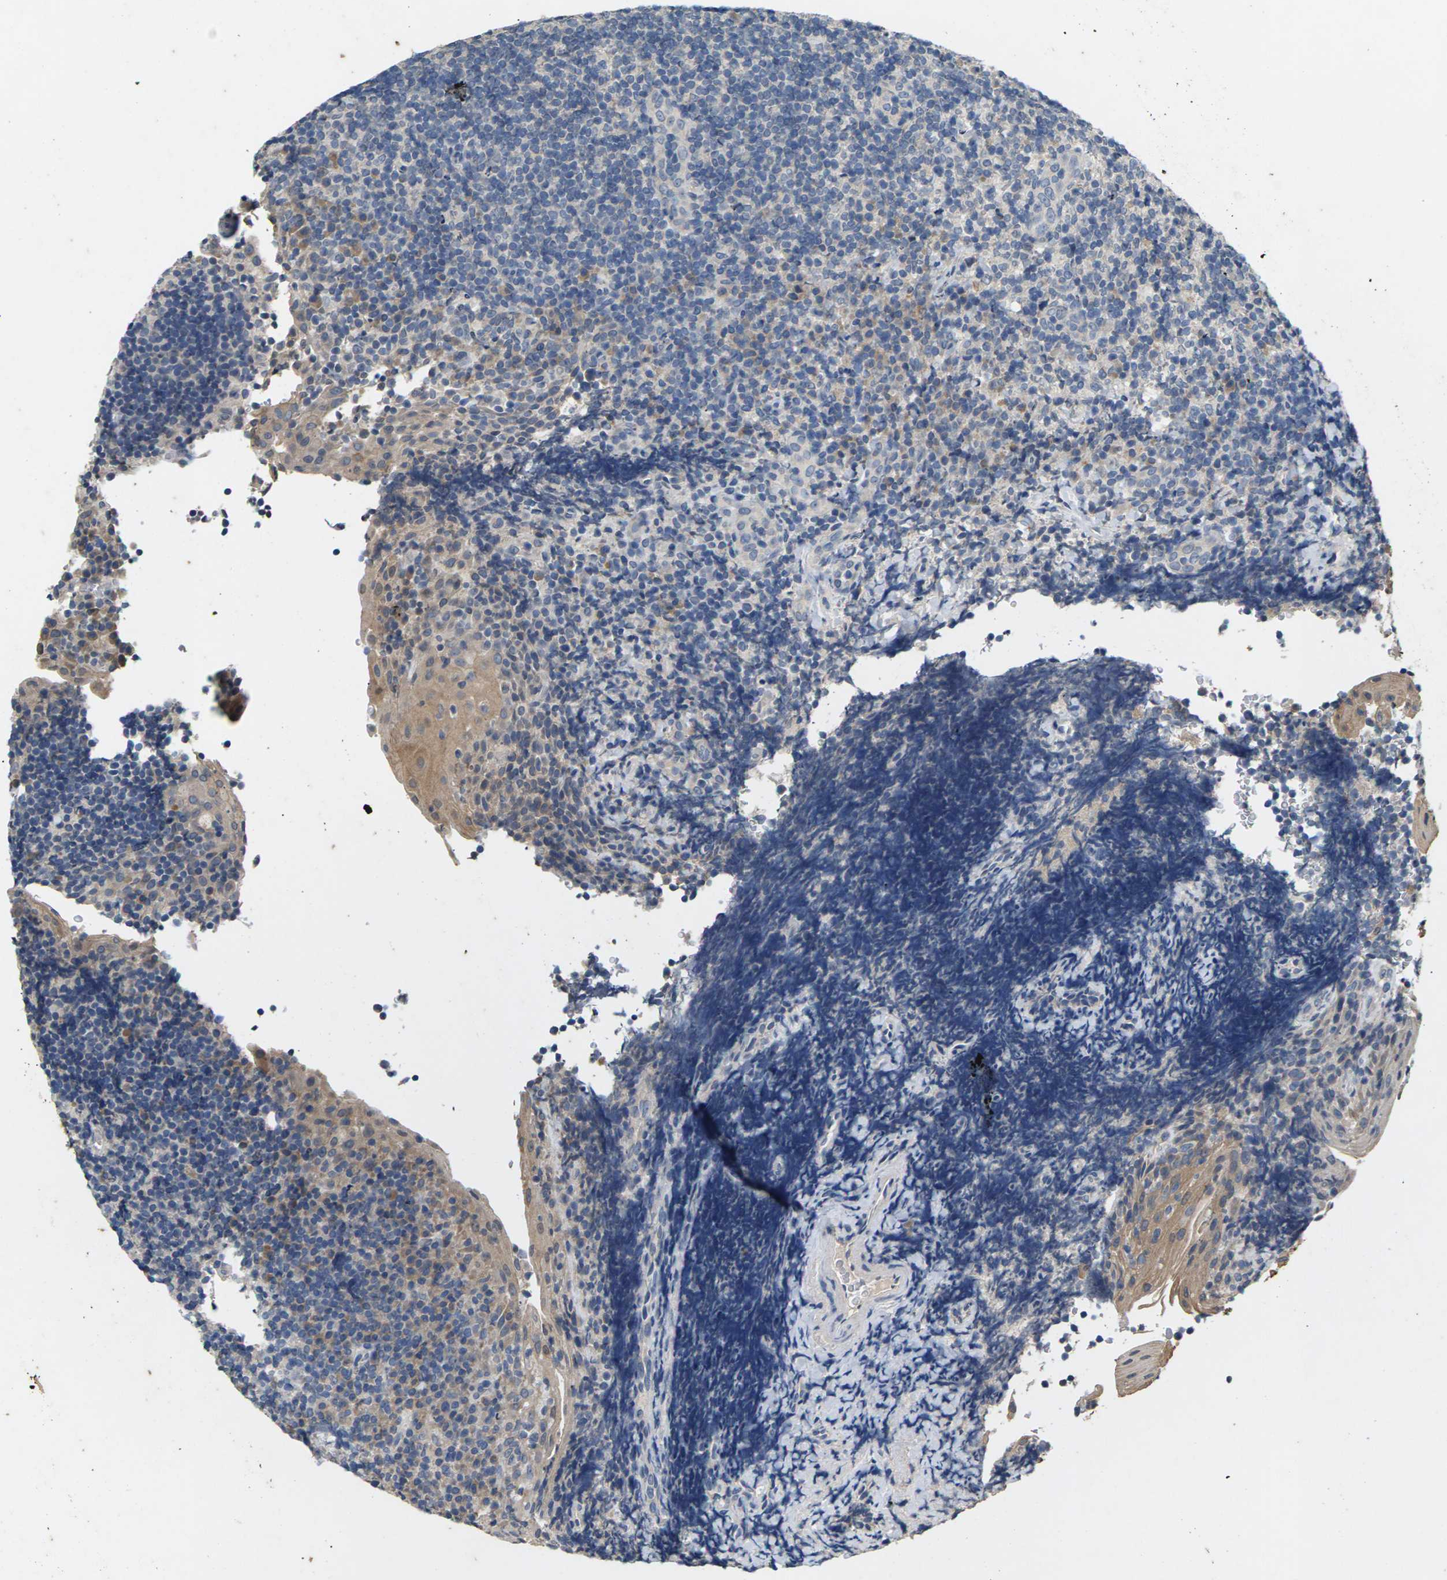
{"staining": {"intensity": "negative", "quantity": "none", "location": "none"}, "tissue": "tonsil", "cell_type": "Germinal center cells", "image_type": "normal", "snomed": [{"axis": "morphology", "description": "Normal tissue, NOS"}, {"axis": "topography", "description": "Tonsil"}], "caption": "There is no significant positivity in germinal center cells of tonsil. (DAB (3,3'-diaminobenzidine) immunohistochemistry (IHC) with hematoxylin counter stain).", "gene": "SLC2A2", "patient": {"sex": "male", "age": 37}}